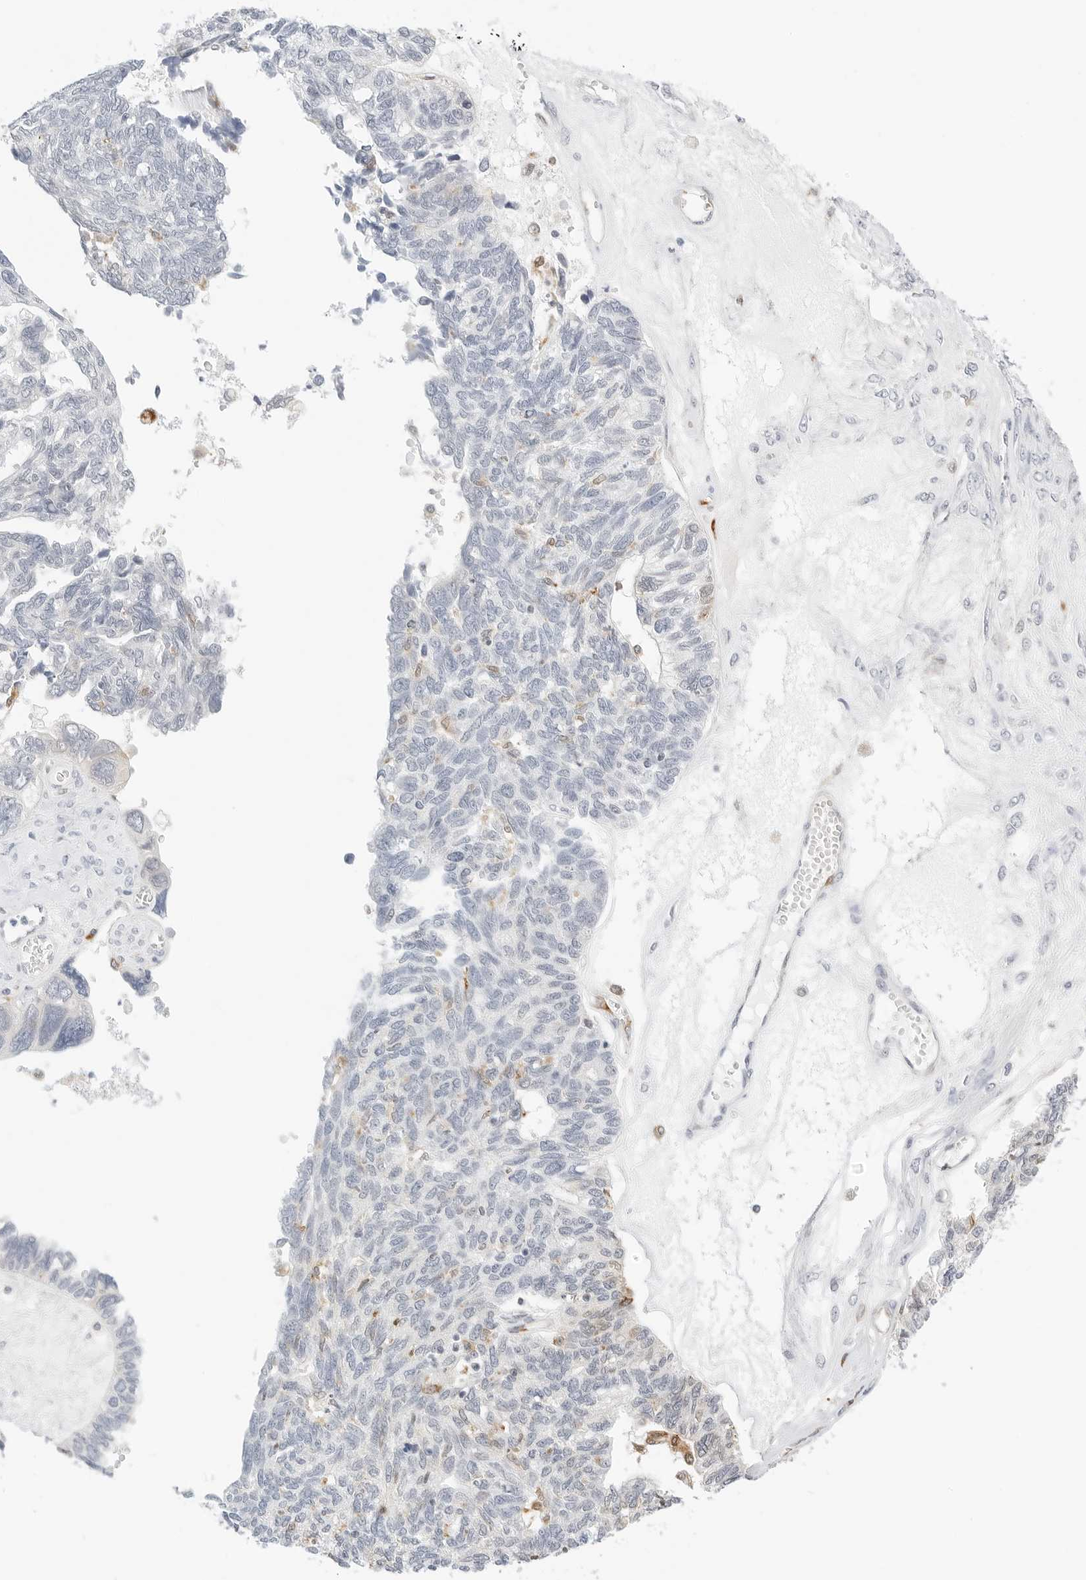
{"staining": {"intensity": "negative", "quantity": "none", "location": "none"}, "tissue": "ovarian cancer", "cell_type": "Tumor cells", "image_type": "cancer", "snomed": [{"axis": "morphology", "description": "Cystadenocarcinoma, serous, NOS"}, {"axis": "topography", "description": "Ovary"}], "caption": "Immunohistochemistry histopathology image of serous cystadenocarcinoma (ovarian) stained for a protein (brown), which displays no expression in tumor cells.", "gene": "TEKT2", "patient": {"sex": "female", "age": 79}}